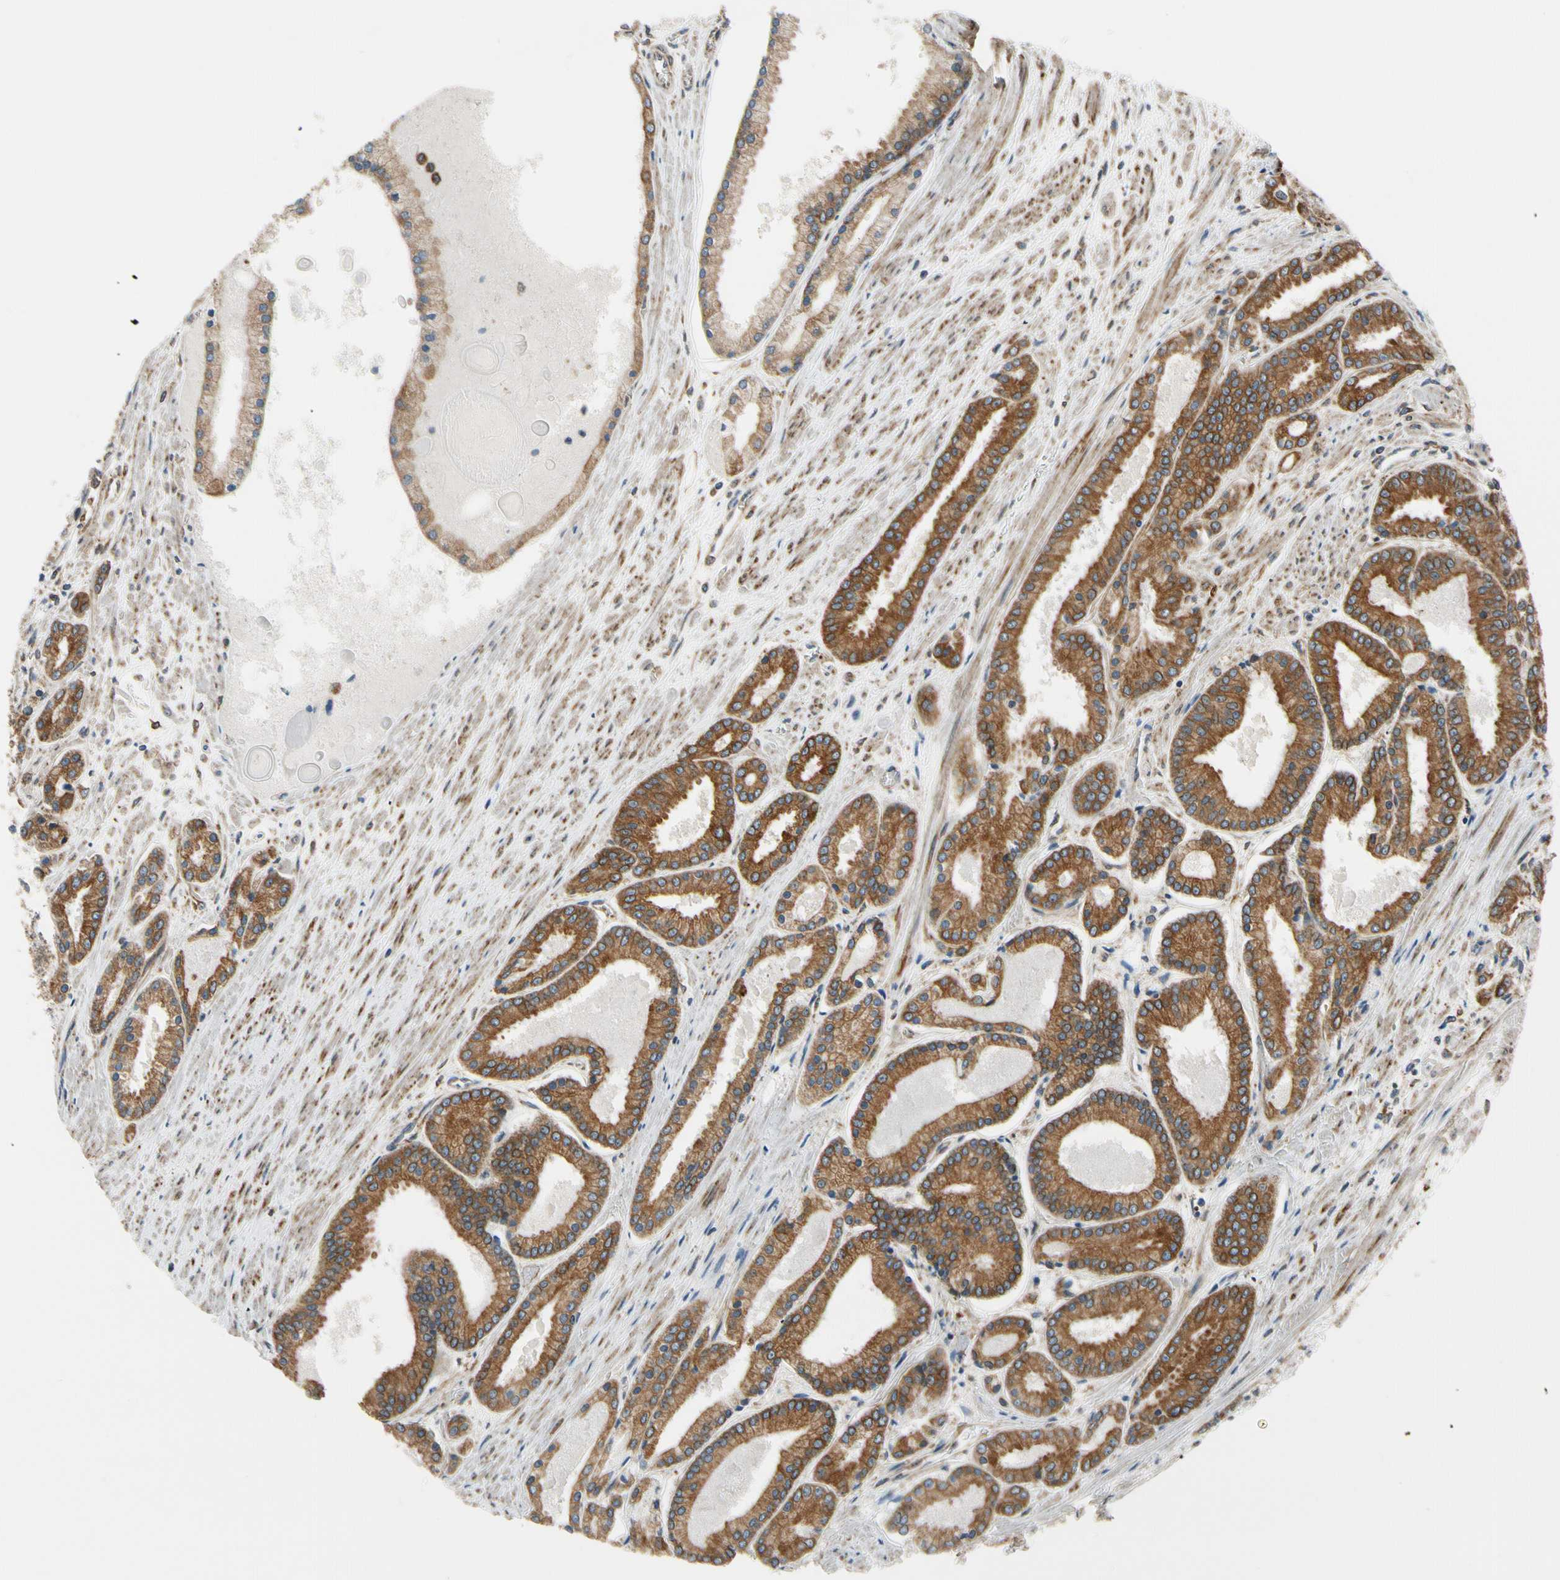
{"staining": {"intensity": "moderate", "quantity": ">75%", "location": "cytoplasmic/membranous"}, "tissue": "prostate cancer", "cell_type": "Tumor cells", "image_type": "cancer", "snomed": [{"axis": "morphology", "description": "Adenocarcinoma, Low grade"}, {"axis": "topography", "description": "Prostate"}], "caption": "Immunohistochemistry (IHC) (DAB) staining of human prostate cancer demonstrates moderate cytoplasmic/membranous protein positivity in about >75% of tumor cells. Ihc stains the protein in brown and the nuclei are stained blue.", "gene": "CLCC1", "patient": {"sex": "male", "age": 59}}